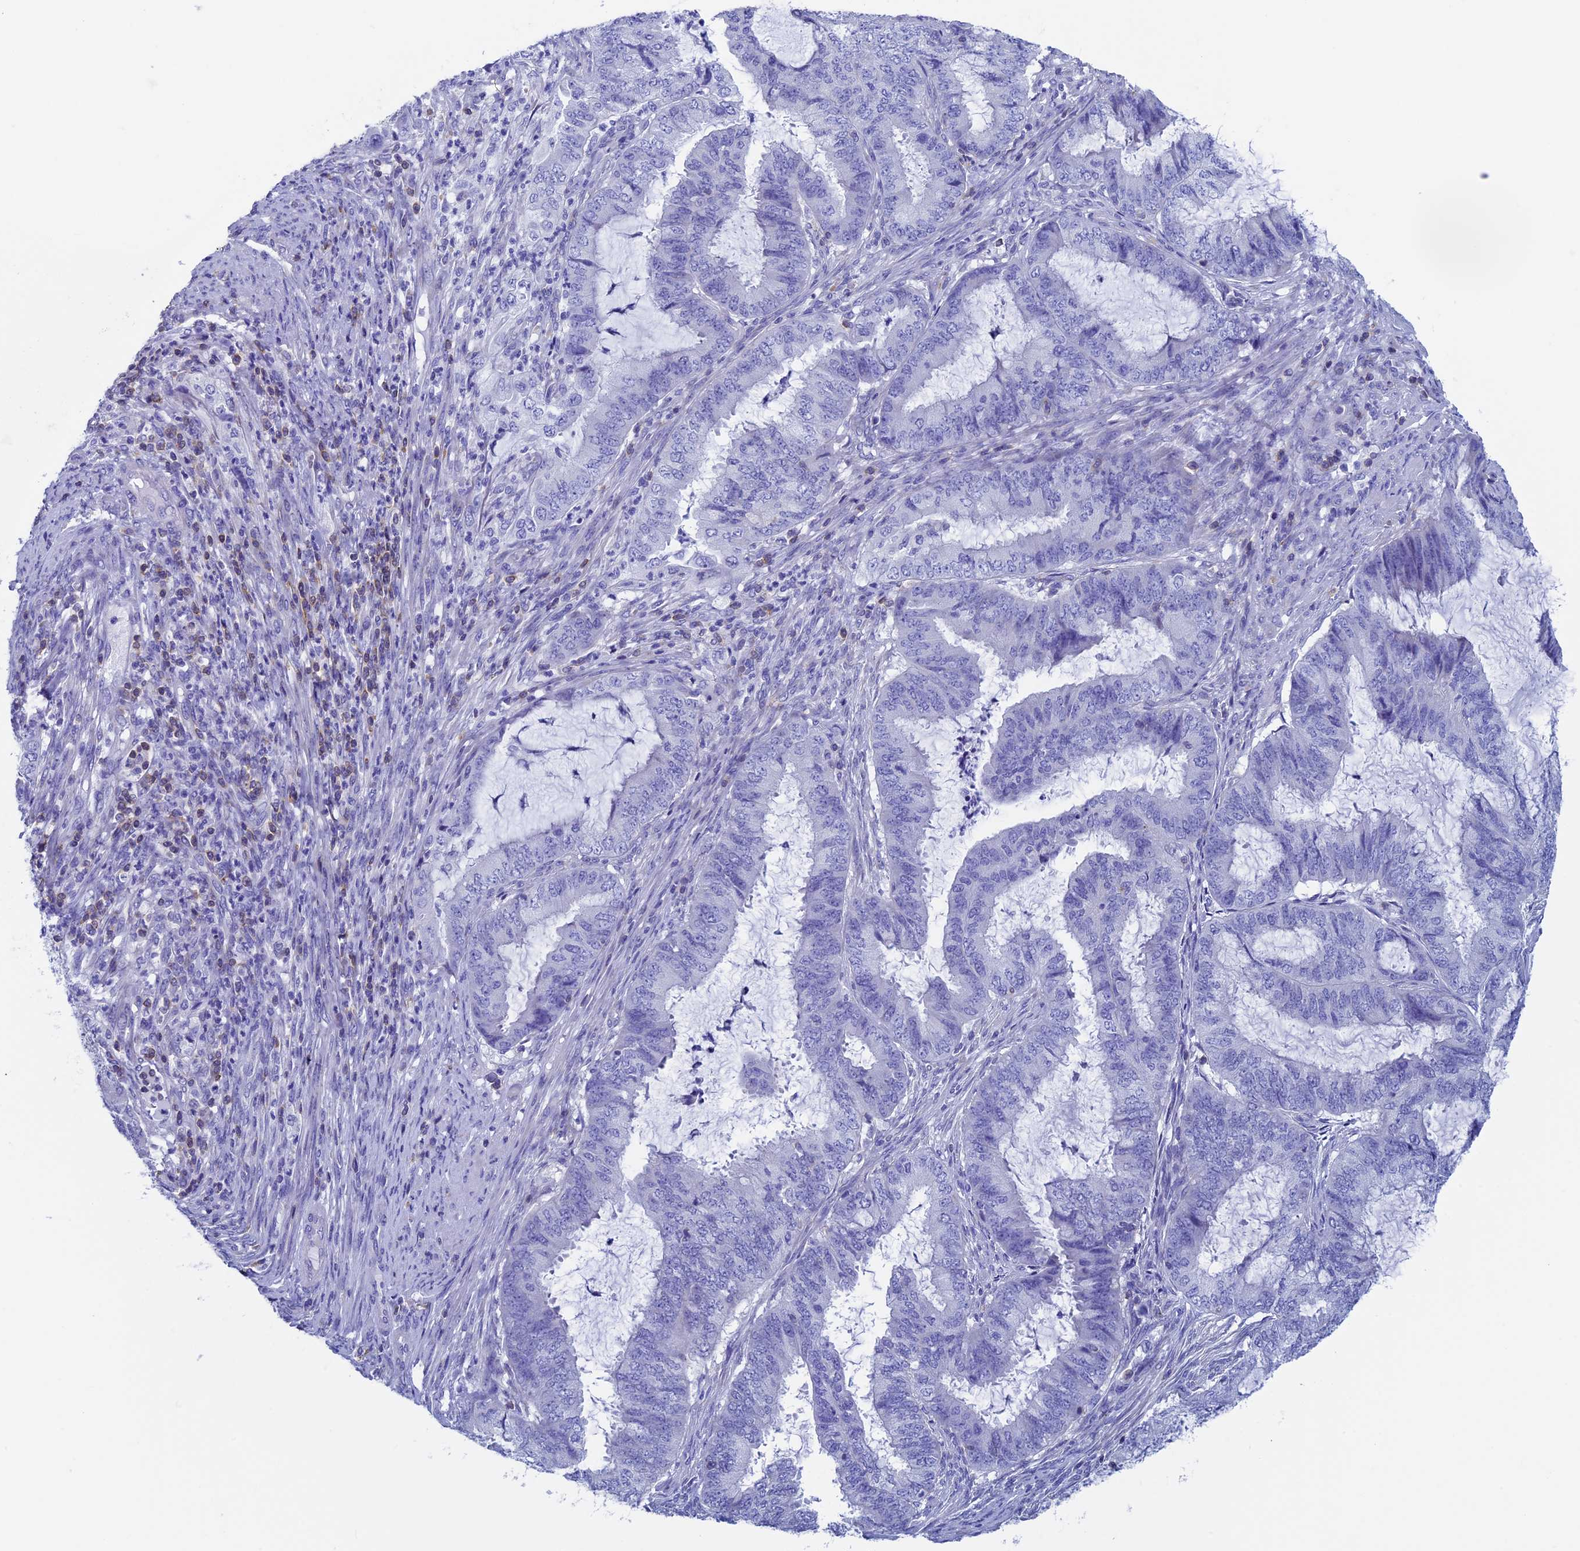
{"staining": {"intensity": "negative", "quantity": "none", "location": "none"}, "tissue": "endometrial cancer", "cell_type": "Tumor cells", "image_type": "cancer", "snomed": [{"axis": "morphology", "description": "Adenocarcinoma, NOS"}, {"axis": "topography", "description": "Endometrium"}], "caption": "Tumor cells are negative for brown protein staining in endometrial adenocarcinoma.", "gene": "SEPTIN1", "patient": {"sex": "female", "age": 51}}